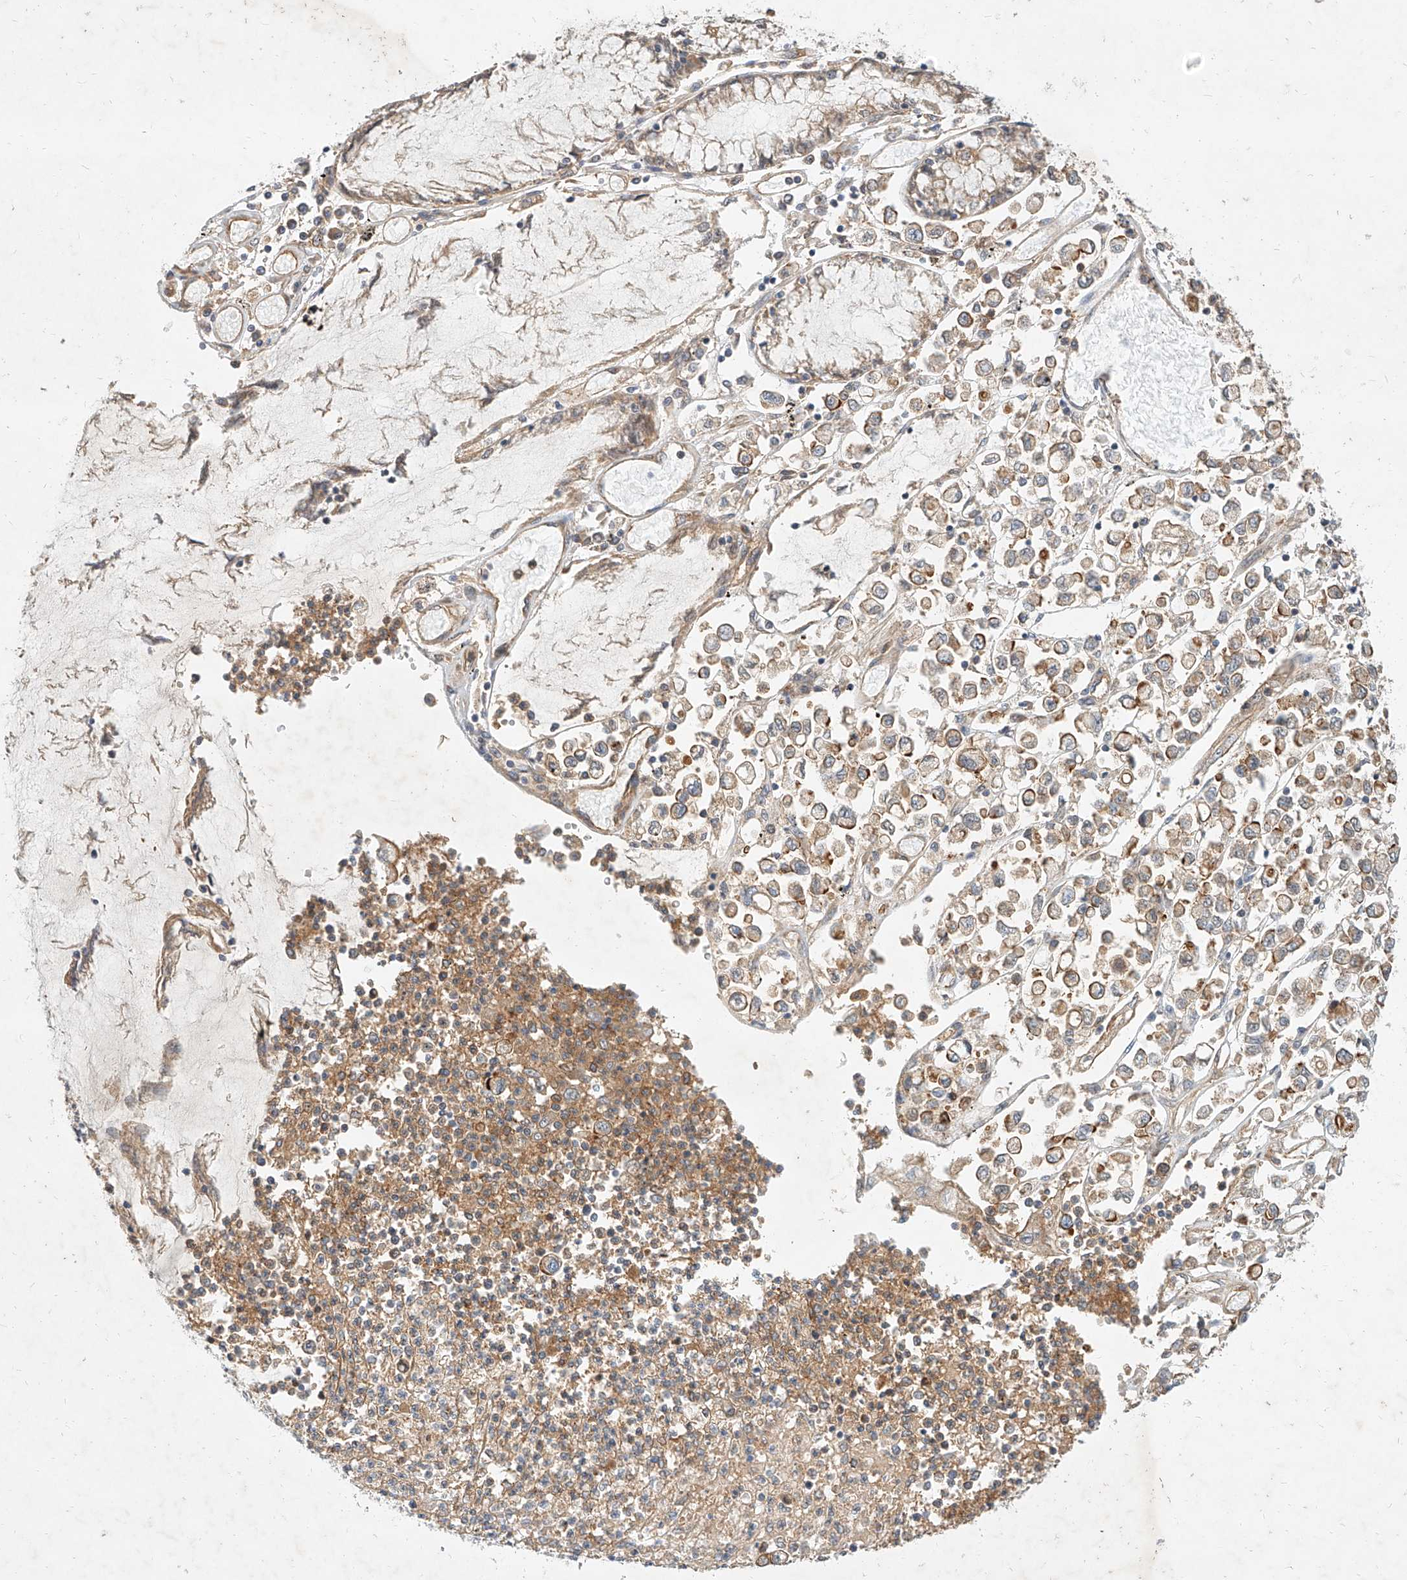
{"staining": {"intensity": "weak", "quantity": ">75%", "location": "cytoplasmic/membranous"}, "tissue": "stomach cancer", "cell_type": "Tumor cells", "image_type": "cancer", "snomed": [{"axis": "morphology", "description": "Adenocarcinoma, NOS"}, {"axis": "topography", "description": "Stomach"}], "caption": "DAB (3,3'-diaminobenzidine) immunohistochemical staining of stomach cancer (adenocarcinoma) reveals weak cytoplasmic/membranous protein staining in about >75% of tumor cells.", "gene": "NFAM1", "patient": {"sex": "female", "age": 76}}